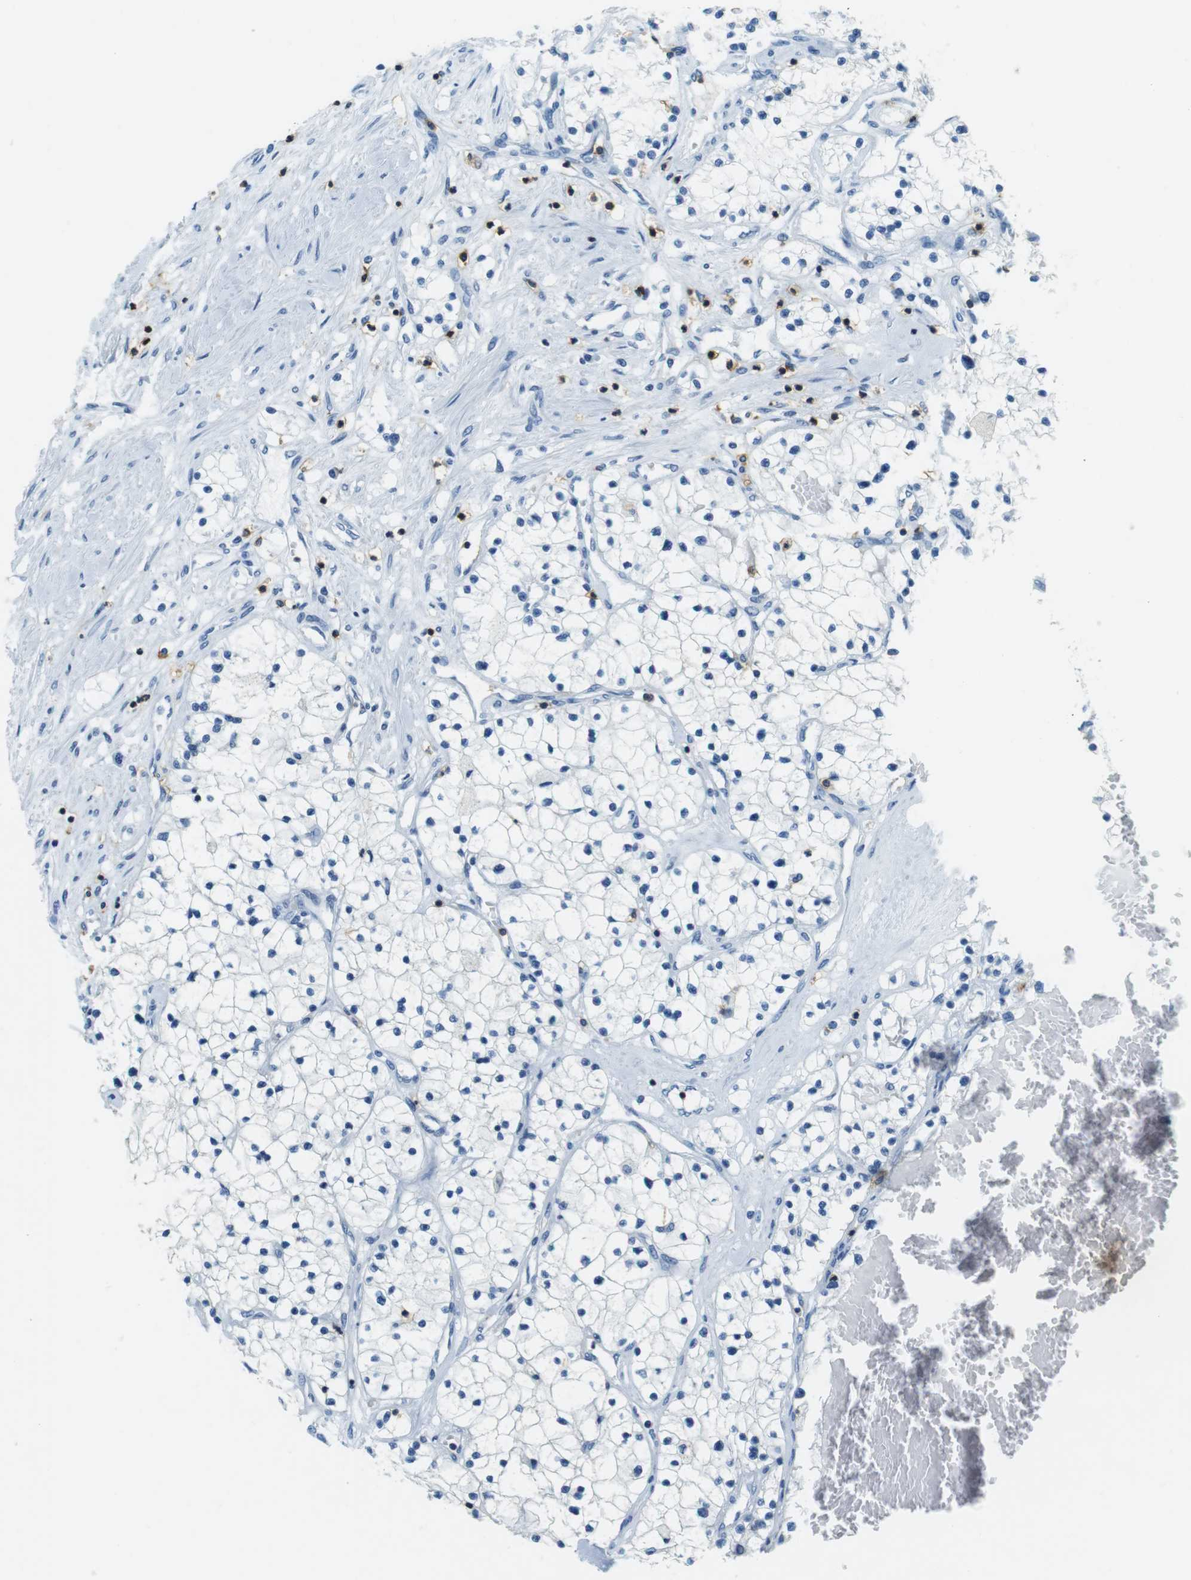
{"staining": {"intensity": "negative", "quantity": "none", "location": "none"}, "tissue": "renal cancer", "cell_type": "Tumor cells", "image_type": "cancer", "snomed": [{"axis": "morphology", "description": "Adenocarcinoma, NOS"}, {"axis": "topography", "description": "Kidney"}], "caption": "Immunohistochemistry of renal cancer (adenocarcinoma) exhibits no staining in tumor cells.", "gene": "LAT", "patient": {"sex": "male", "age": 68}}